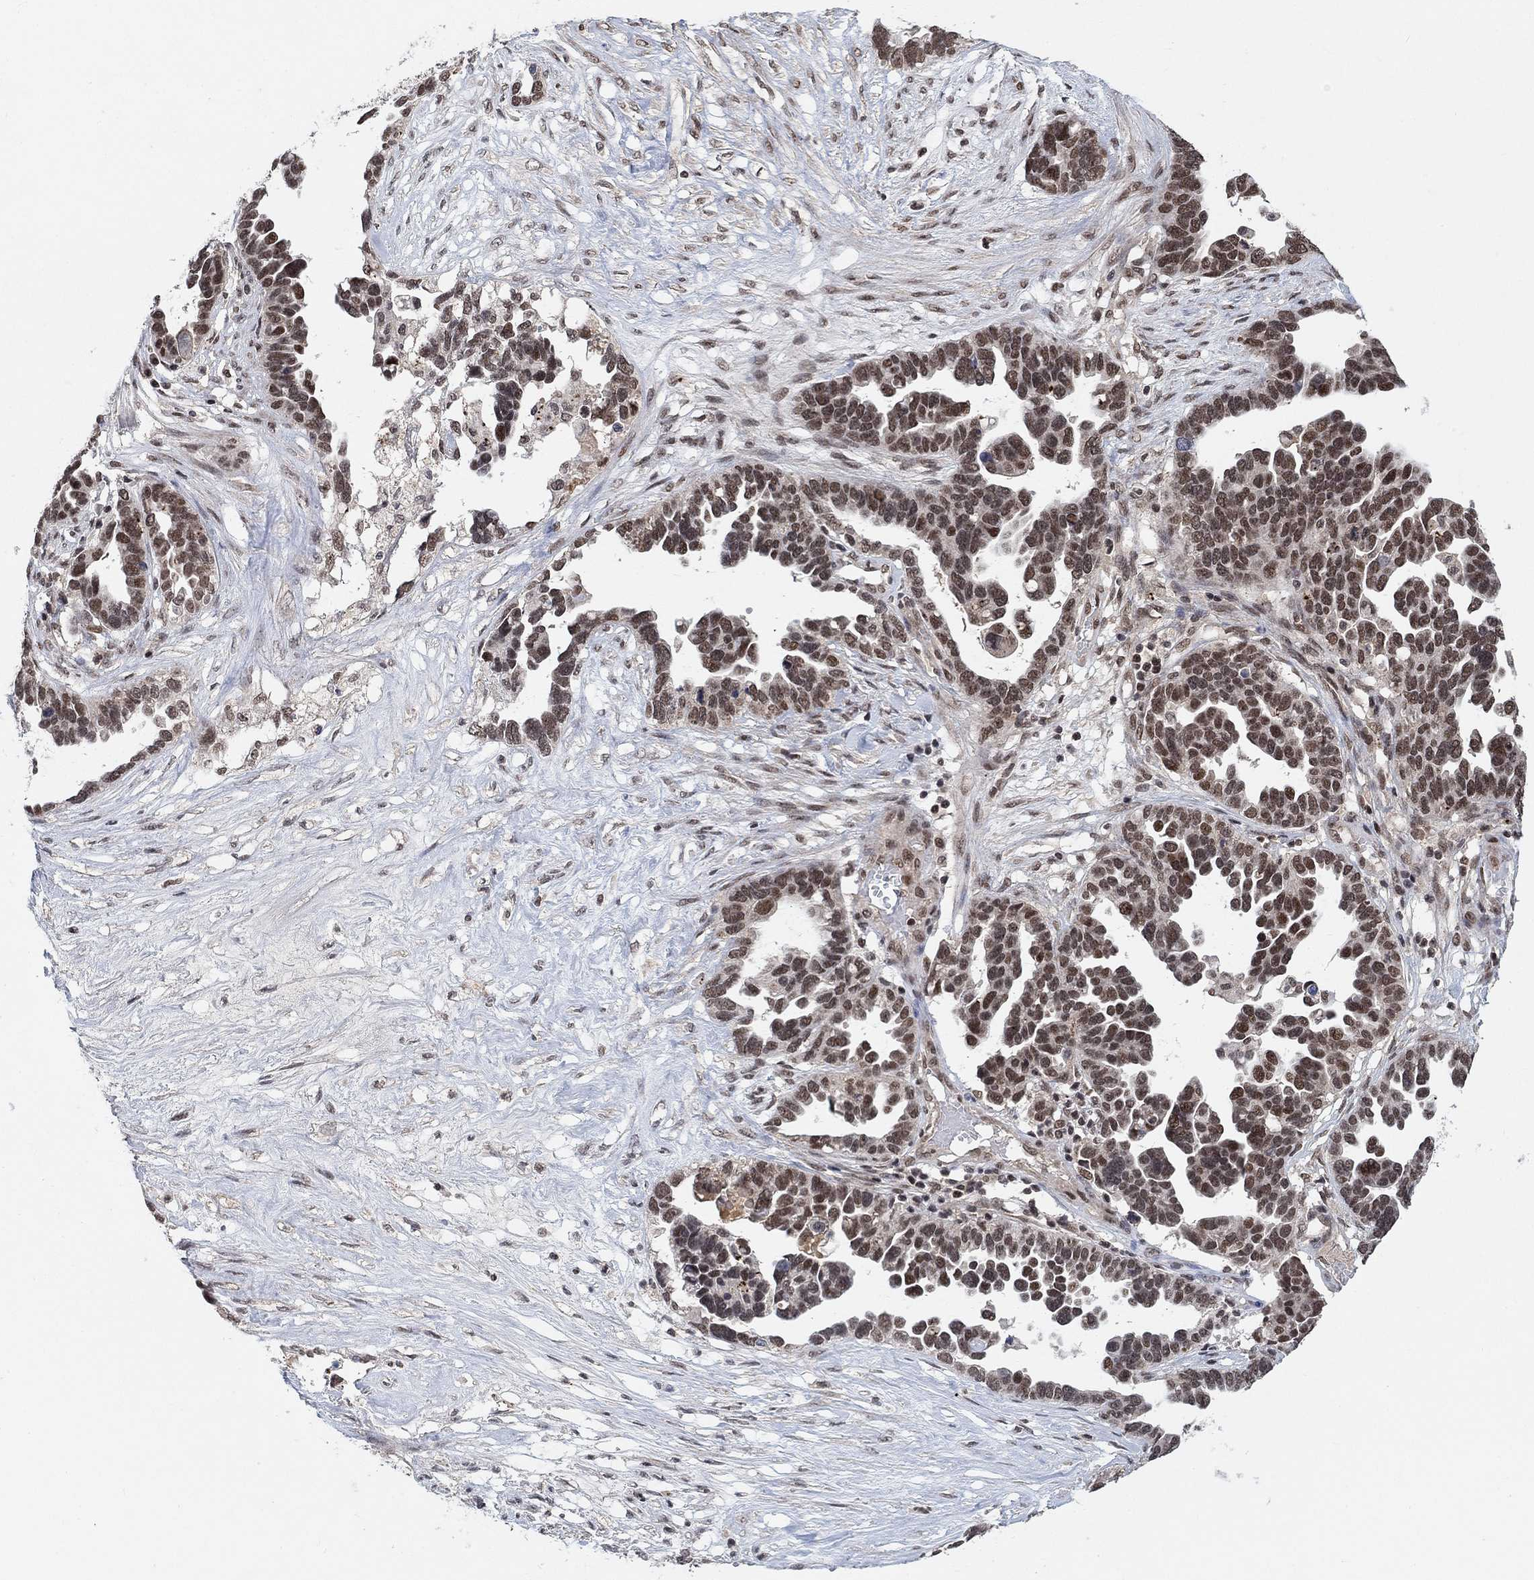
{"staining": {"intensity": "moderate", "quantity": ">75%", "location": "nuclear"}, "tissue": "ovarian cancer", "cell_type": "Tumor cells", "image_type": "cancer", "snomed": [{"axis": "morphology", "description": "Cystadenocarcinoma, serous, NOS"}, {"axis": "topography", "description": "Ovary"}], "caption": "A micrograph showing moderate nuclear staining in about >75% of tumor cells in ovarian cancer (serous cystadenocarcinoma), as visualized by brown immunohistochemical staining.", "gene": "THAP8", "patient": {"sex": "female", "age": 54}}